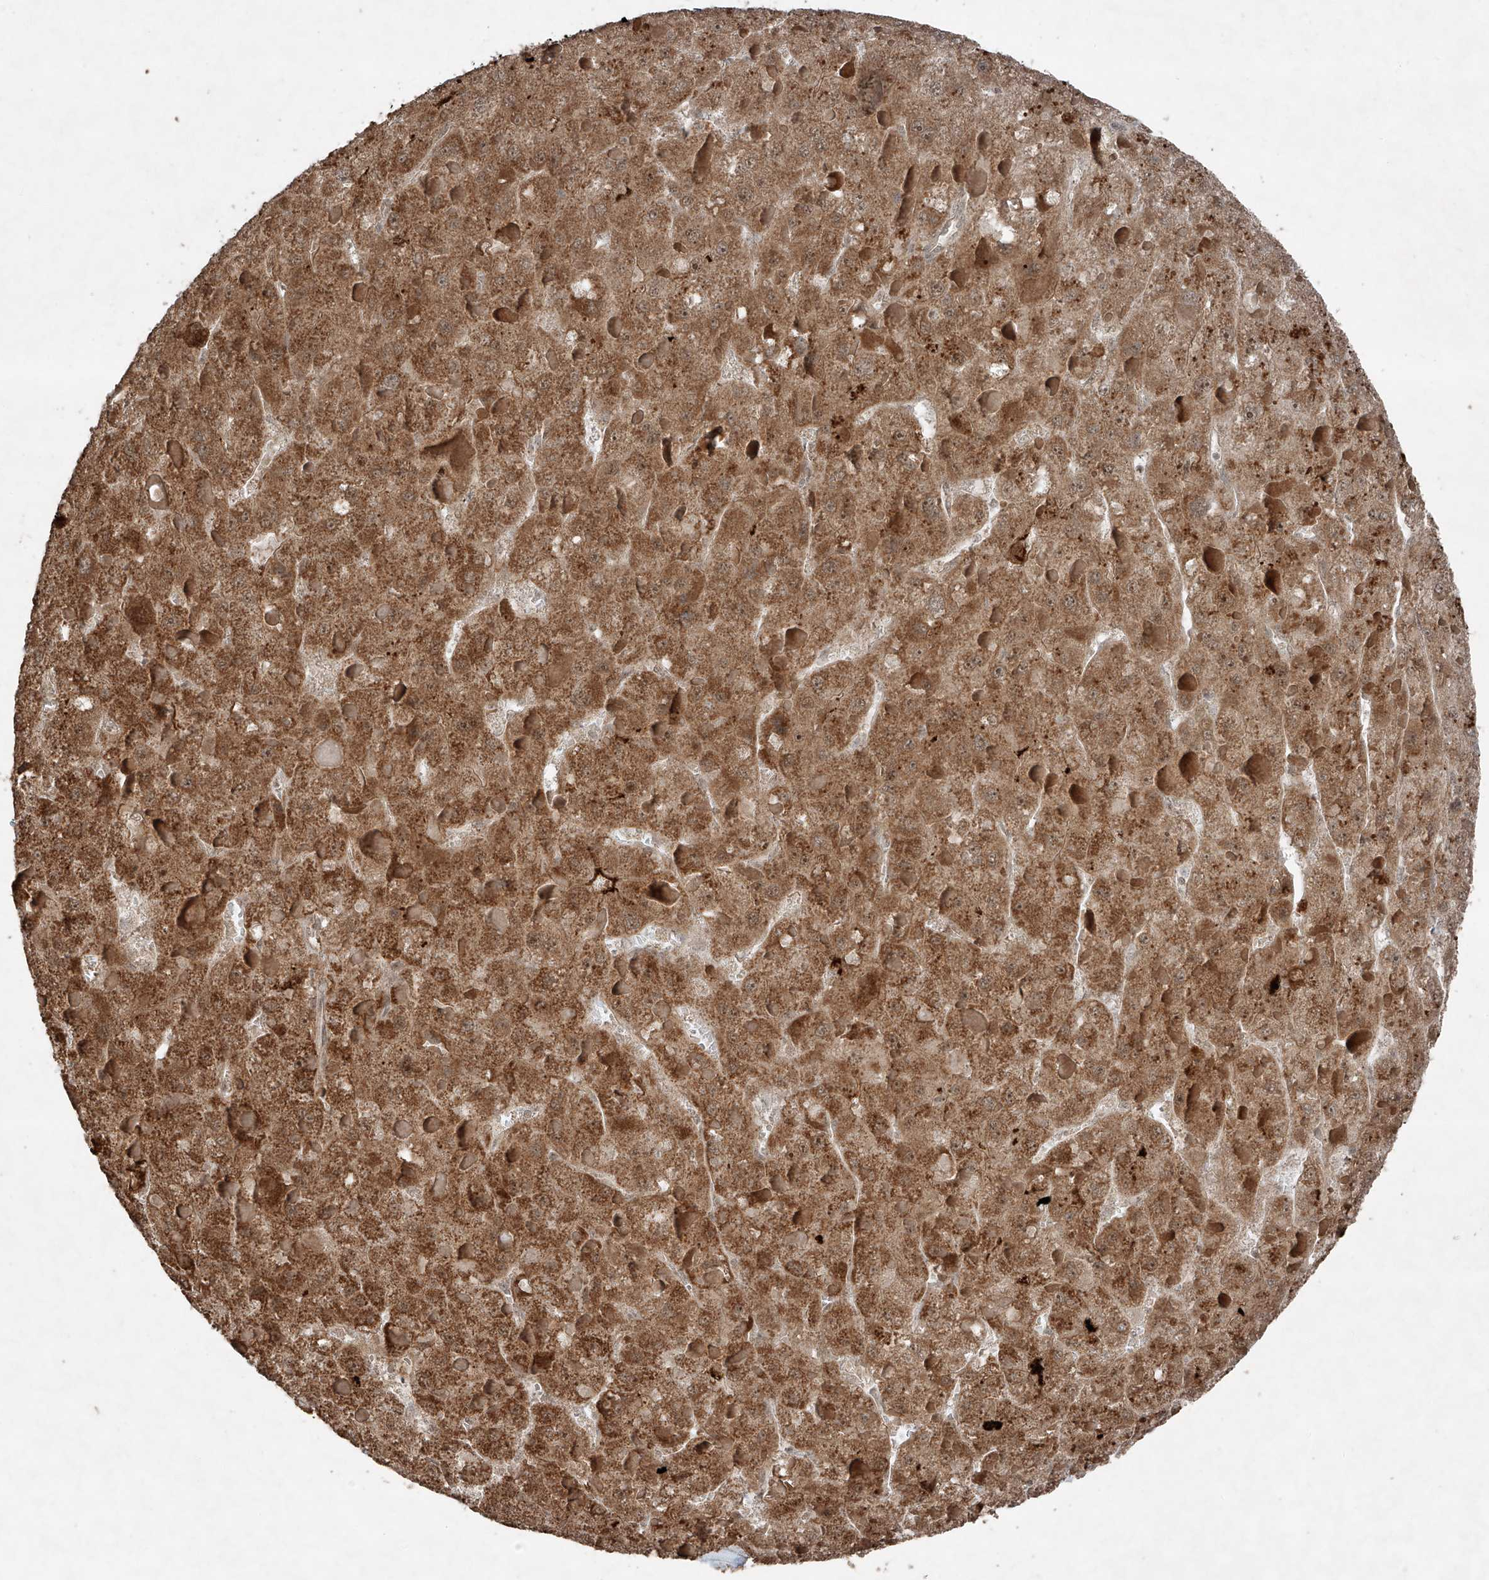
{"staining": {"intensity": "strong", "quantity": ">75%", "location": "cytoplasmic/membranous"}, "tissue": "liver cancer", "cell_type": "Tumor cells", "image_type": "cancer", "snomed": [{"axis": "morphology", "description": "Carcinoma, Hepatocellular, NOS"}, {"axis": "topography", "description": "Liver"}], "caption": "The photomicrograph displays immunohistochemical staining of liver cancer. There is strong cytoplasmic/membranous positivity is seen in about >75% of tumor cells. (DAB (3,3'-diaminobenzidine) = brown stain, brightfield microscopy at high magnification).", "gene": "ZNF620", "patient": {"sex": "female", "age": 73}}